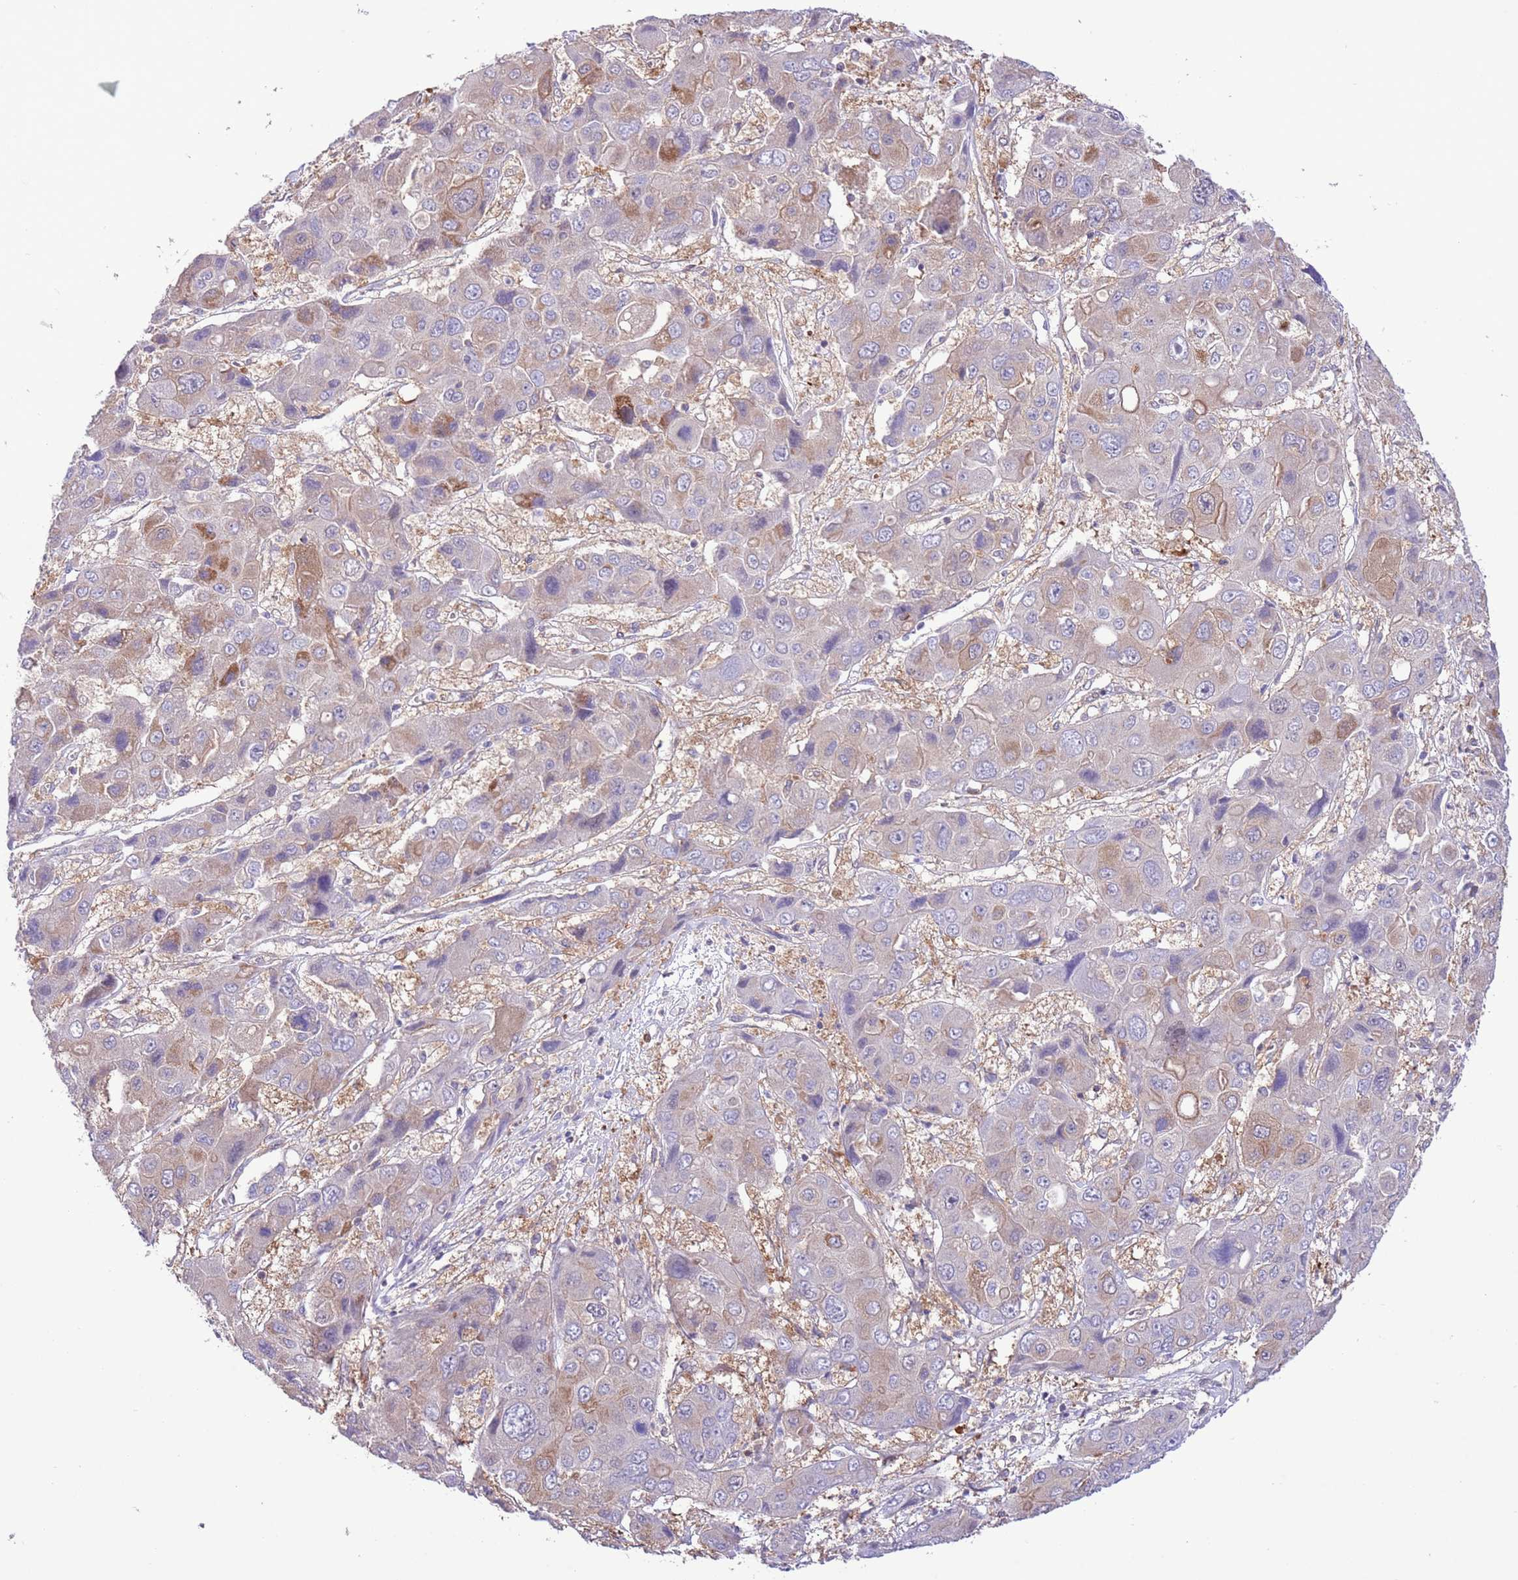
{"staining": {"intensity": "moderate", "quantity": "<25%", "location": "cytoplasmic/membranous"}, "tissue": "liver cancer", "cell_type": "Tumor cells", "image_type": "cancer", "snomed": [{"axis": "morphology", "description": "Cholangiocarcinoma"}, {"axis": "topography", "description": "Liver"}], "caption": "Brown immunohistochemical staining in human liver cancer exhibits moderate cytoplasmic/membranous expression in about <25% of tumor cells.", "gene": "PRR32", "patient": {"sex": "male", "age": 67}}